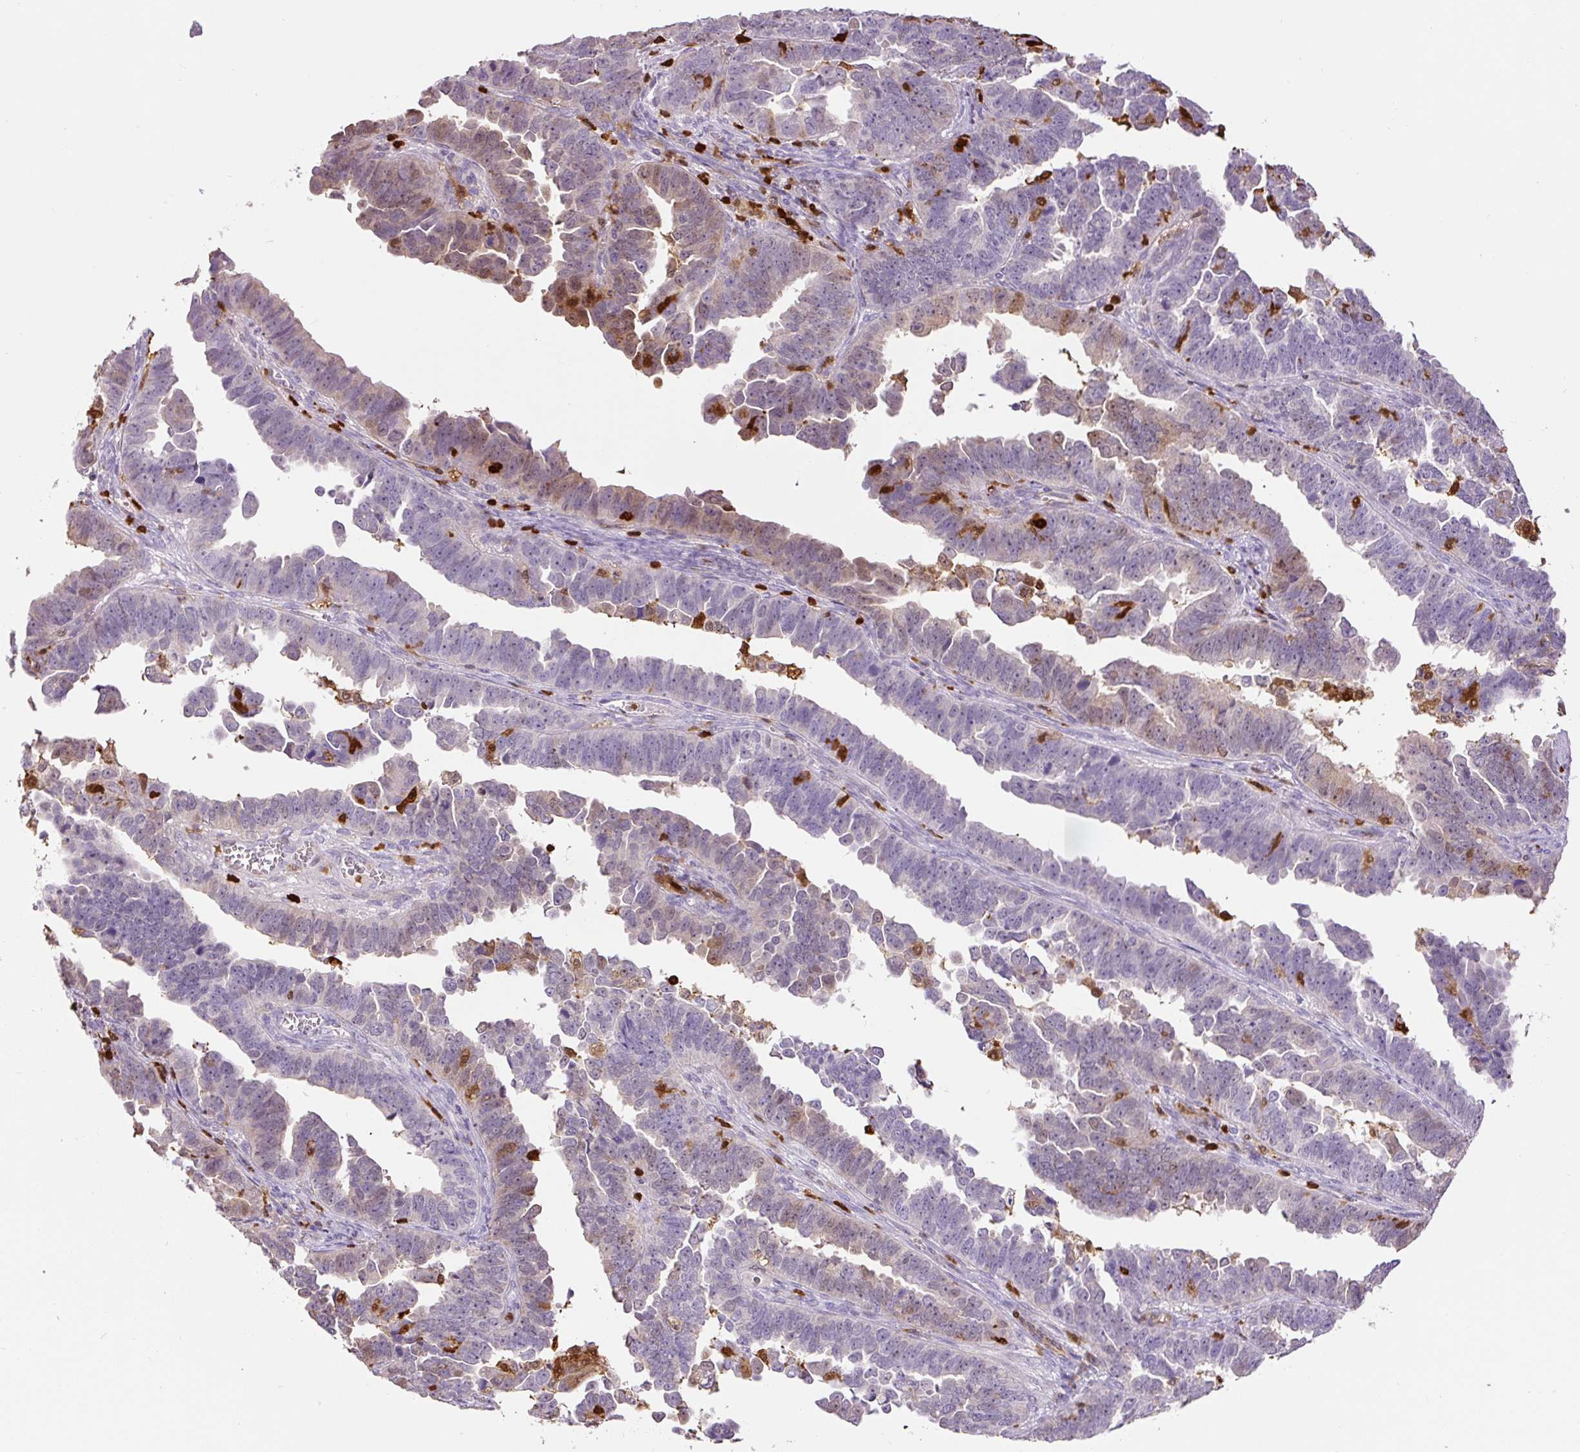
{"staining": {"intensity": "weak", "quantity": "25%-75%", "location": "cytoplasmic/membranous"}, "tissue": "endometrial cancer", "cell_type": "Tumor cells", "image_type": "cancer", "snomed": [{"axis": "morphology", "description": "Adenocarcinoma, NOS"}, {"axis": "topography", "description": "Endometrium"}], "caption": "This image displays immunohistochemistry (IHC) staining of endometrial cancer (adenocarcinoma), with low weak cytoplasmic/membranous staining in approximately 25%-75% of tumor cells.", "gene": "S100A4", "patient": {"sex": "female", "age": 75}}